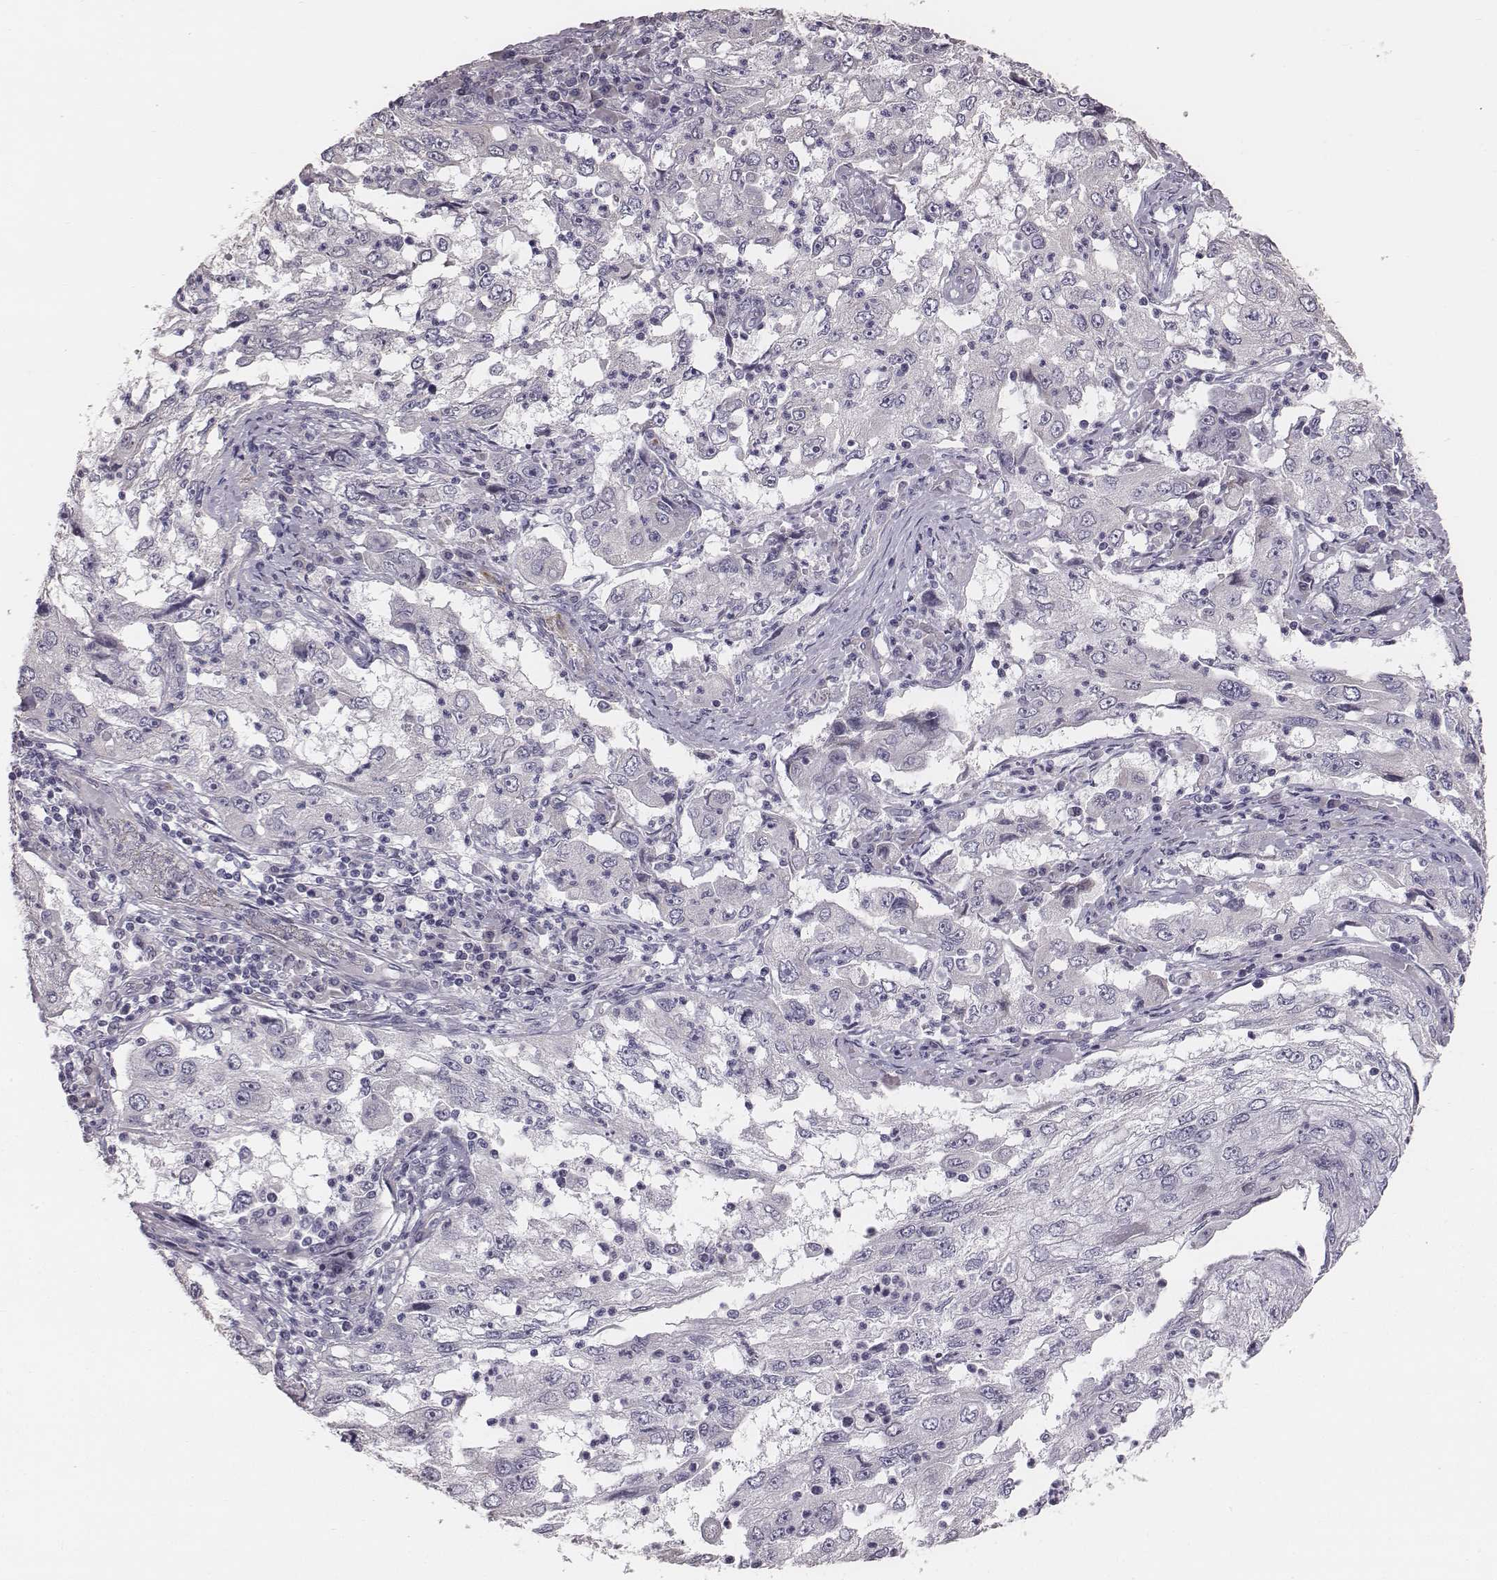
{"staining": {"intensity": "negative", "quantity": "none", "location": "none"}, "tissue": "cervical cancer", "cell_type": "Tumor cells", "image_type": "cancer", "snomed": [{"axis": "morphology", "description": "Squamous cell carcinoma, NOS"}, {"axis": "topography", "description": "Cervix"}], "caption": "Human squamous cell carcinoma (cervical) stained for a protein using immunohistochemistry reveals no positivity in tumor cells.", "gene": "PRKCZ", "patient": {"sex": "female", "age": 36}}